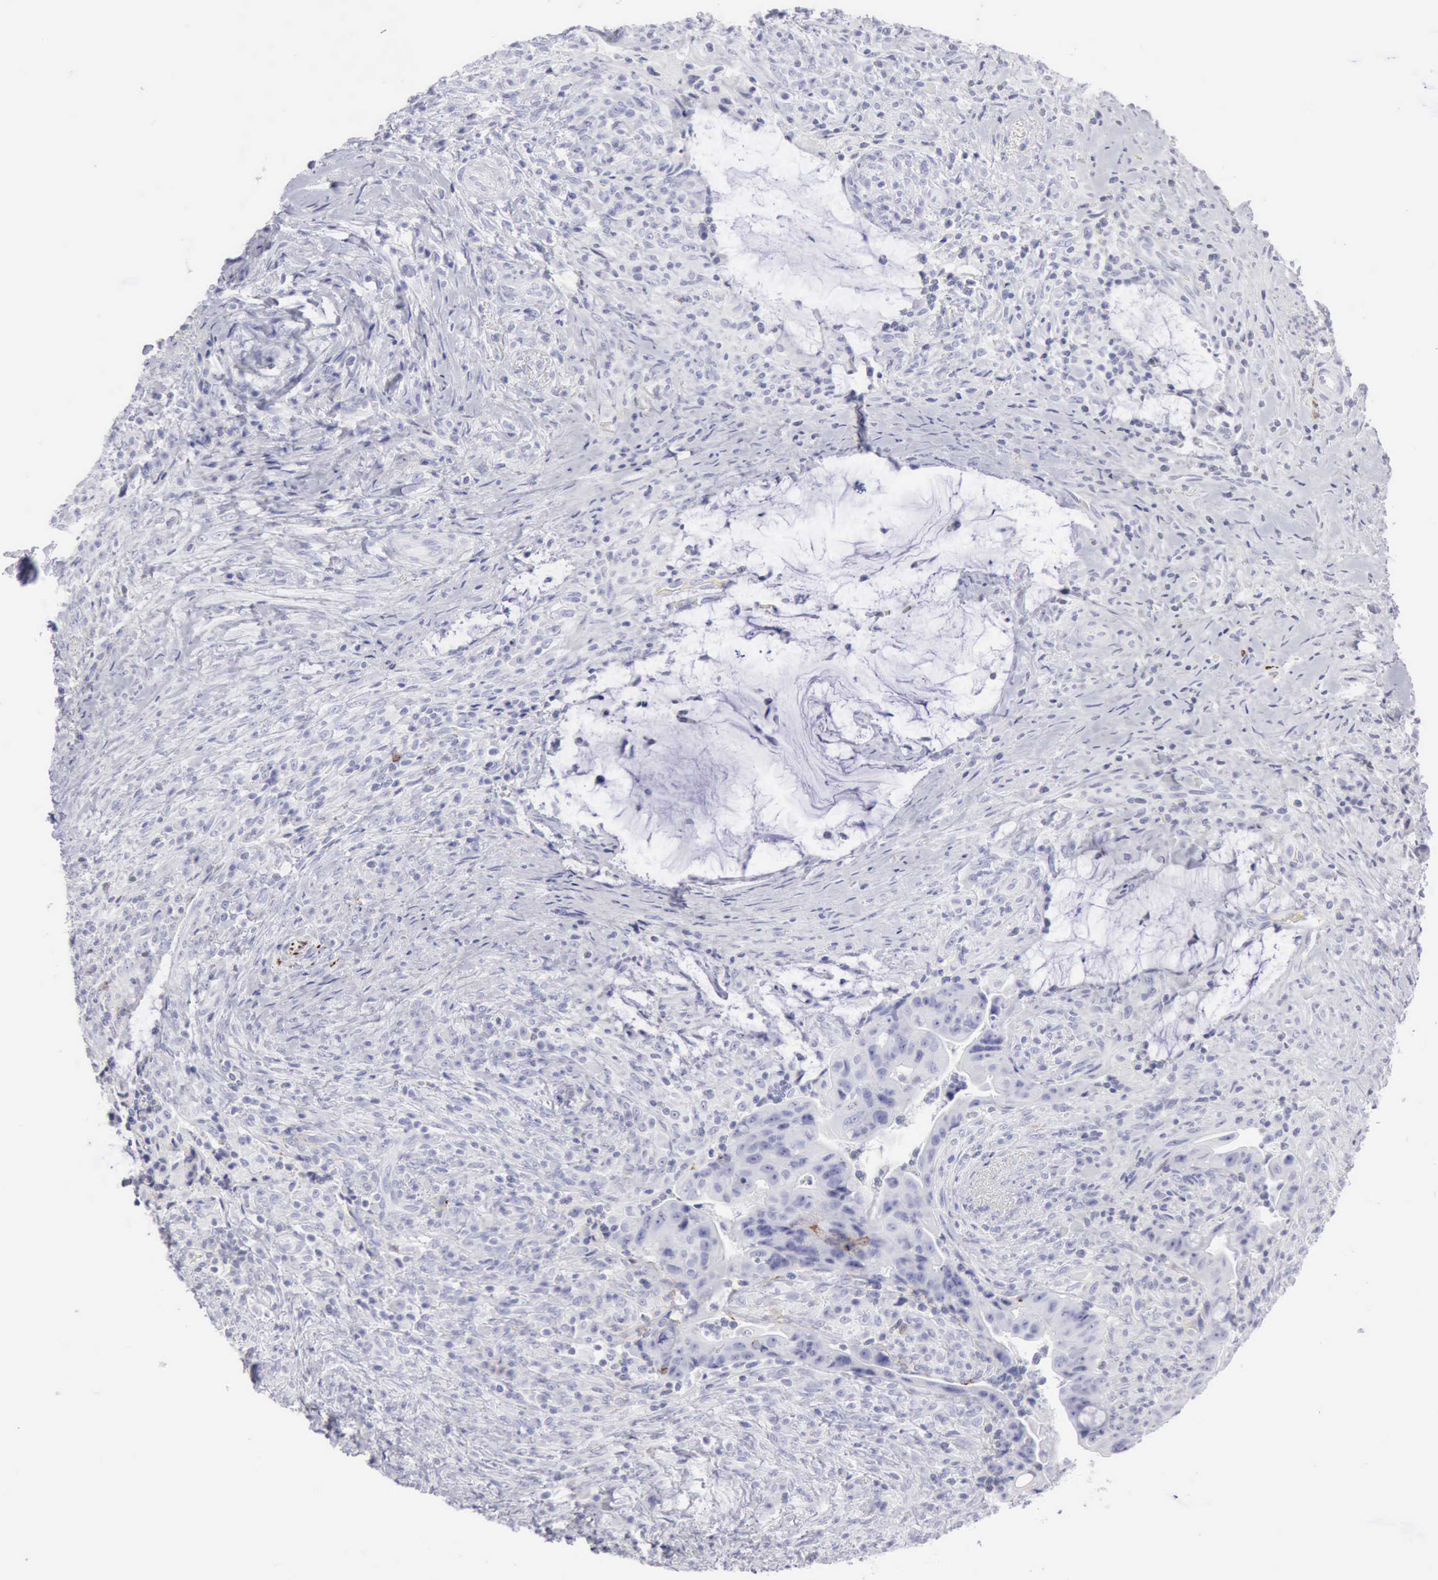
{"staining": {"intensity": "negative", "quantity": "none", "location": "none"}, "tissue": "colorectal cancer", "cell_type": "Tumor cells", "image_type": "cancer", "snomed": [{"axis": "morphology", "description": "Adenocarcinoma, NOS"}, {"axis": "topography", "description": "Rectum"}], "caption": "DAB (3,3'-diaminobenzidine) immunohistochemical staining of adenocarcinoma (colorectal) exhibits no significant positivity in tumor cells. (Immunohistochemistry (ihc), brightfield microscopy, high magnification).", "gene": "NCAM1", "patient": {"sex": "female", "age": 71}}